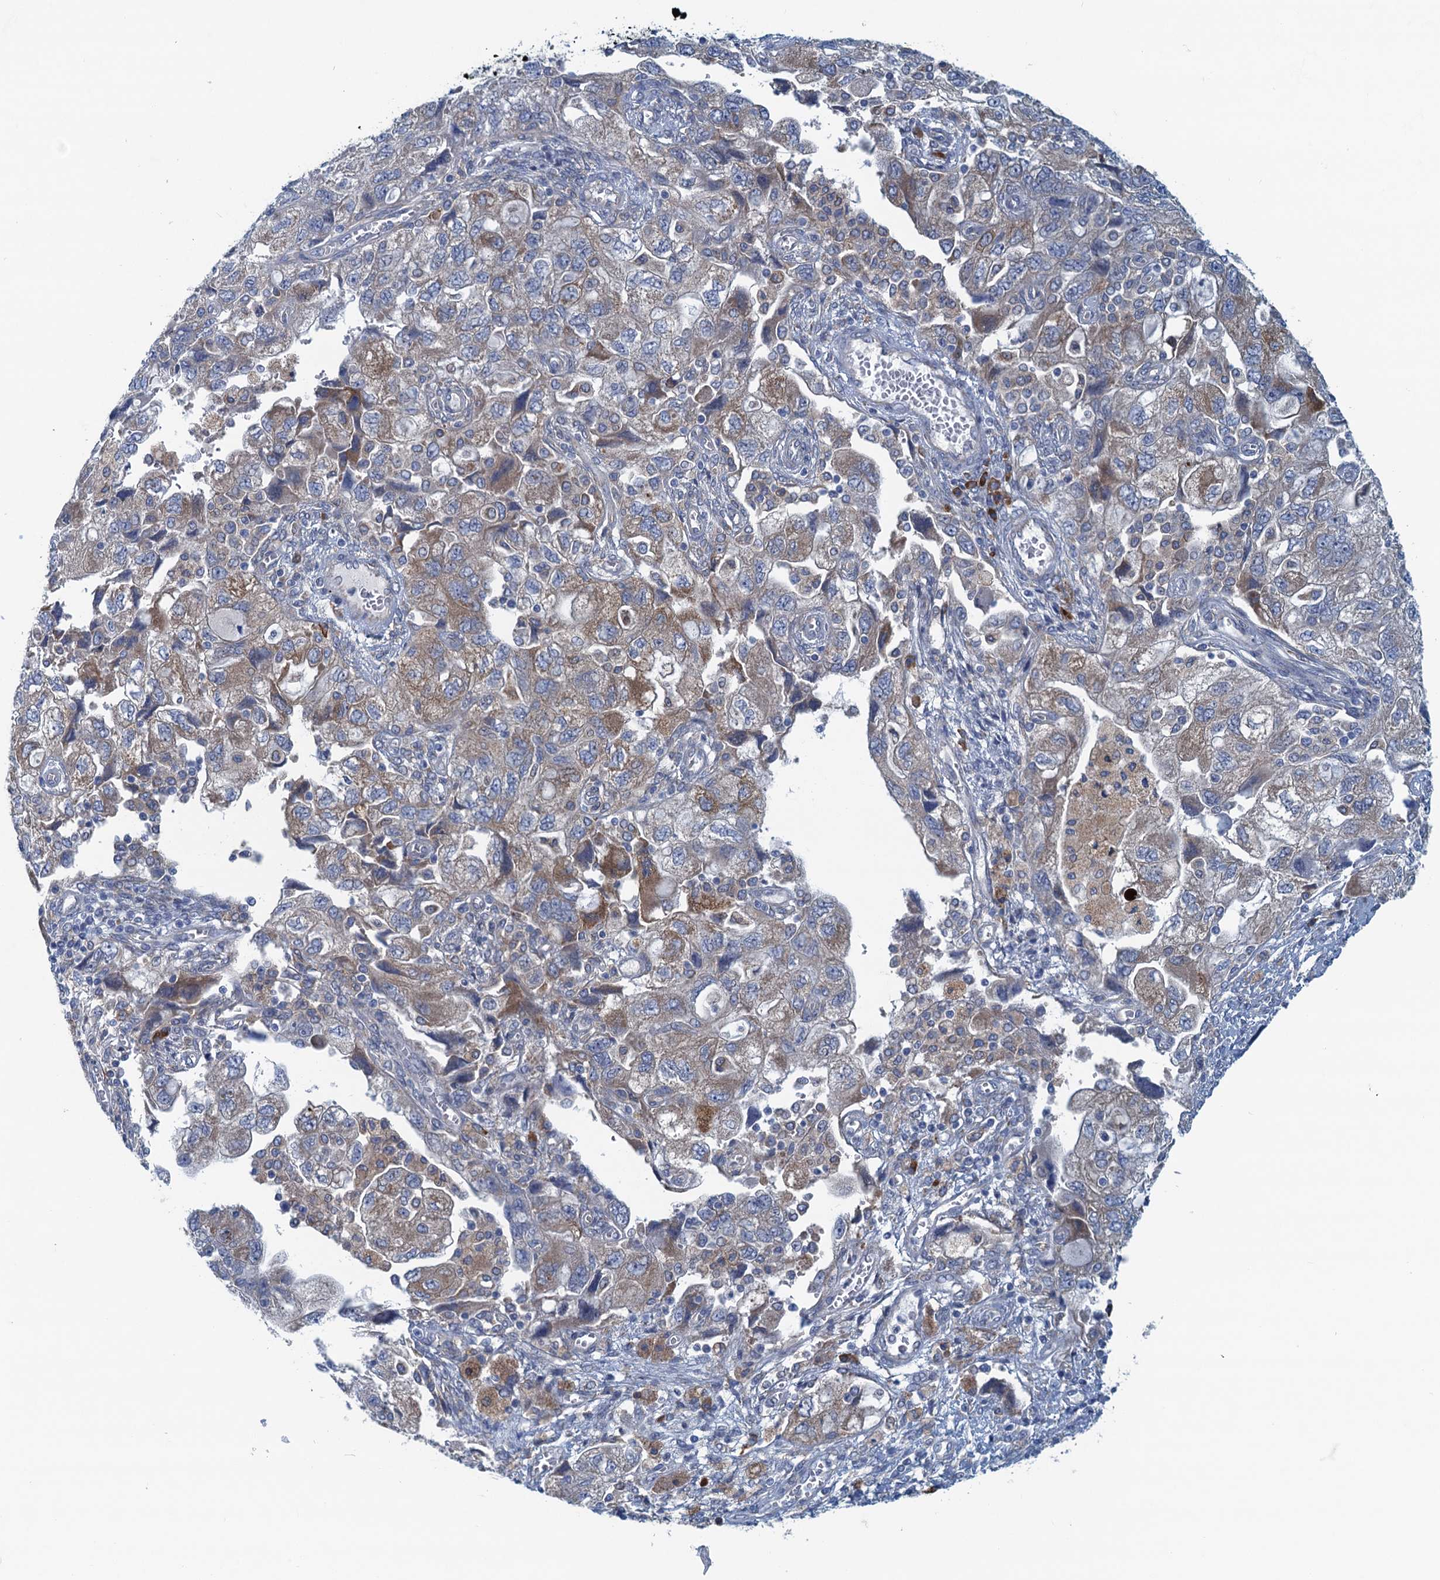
{"staining": {"intensity": "moderate", "quantity": "<25%", "location": "cytoplasmic/membranous"}, "tissue": "ovarian cancer", "cell_type": "Tumor cells", "image_type": "cancer", "snomed": [{"axis": "morphology", "description": "Carcinoma, NOS"}, {"axis": "morphology", "description": "Cystadenocarcinoma, serous, NOS"}, {"axis": "topography", "description": "Ovary"}], "caption": "IHC histopathology image of neoplastic tissue: human ovarian cancer stained using immunohistochemistry (IHC) exhibits low levels of moderate protein expression localized specifically in the cytoplasmic/membranous of tumor cells, appearing as a cytoplasmic/membranous brown color.", "gene": "MYDGF", "patient": {"sex": "female", "age": 69}}